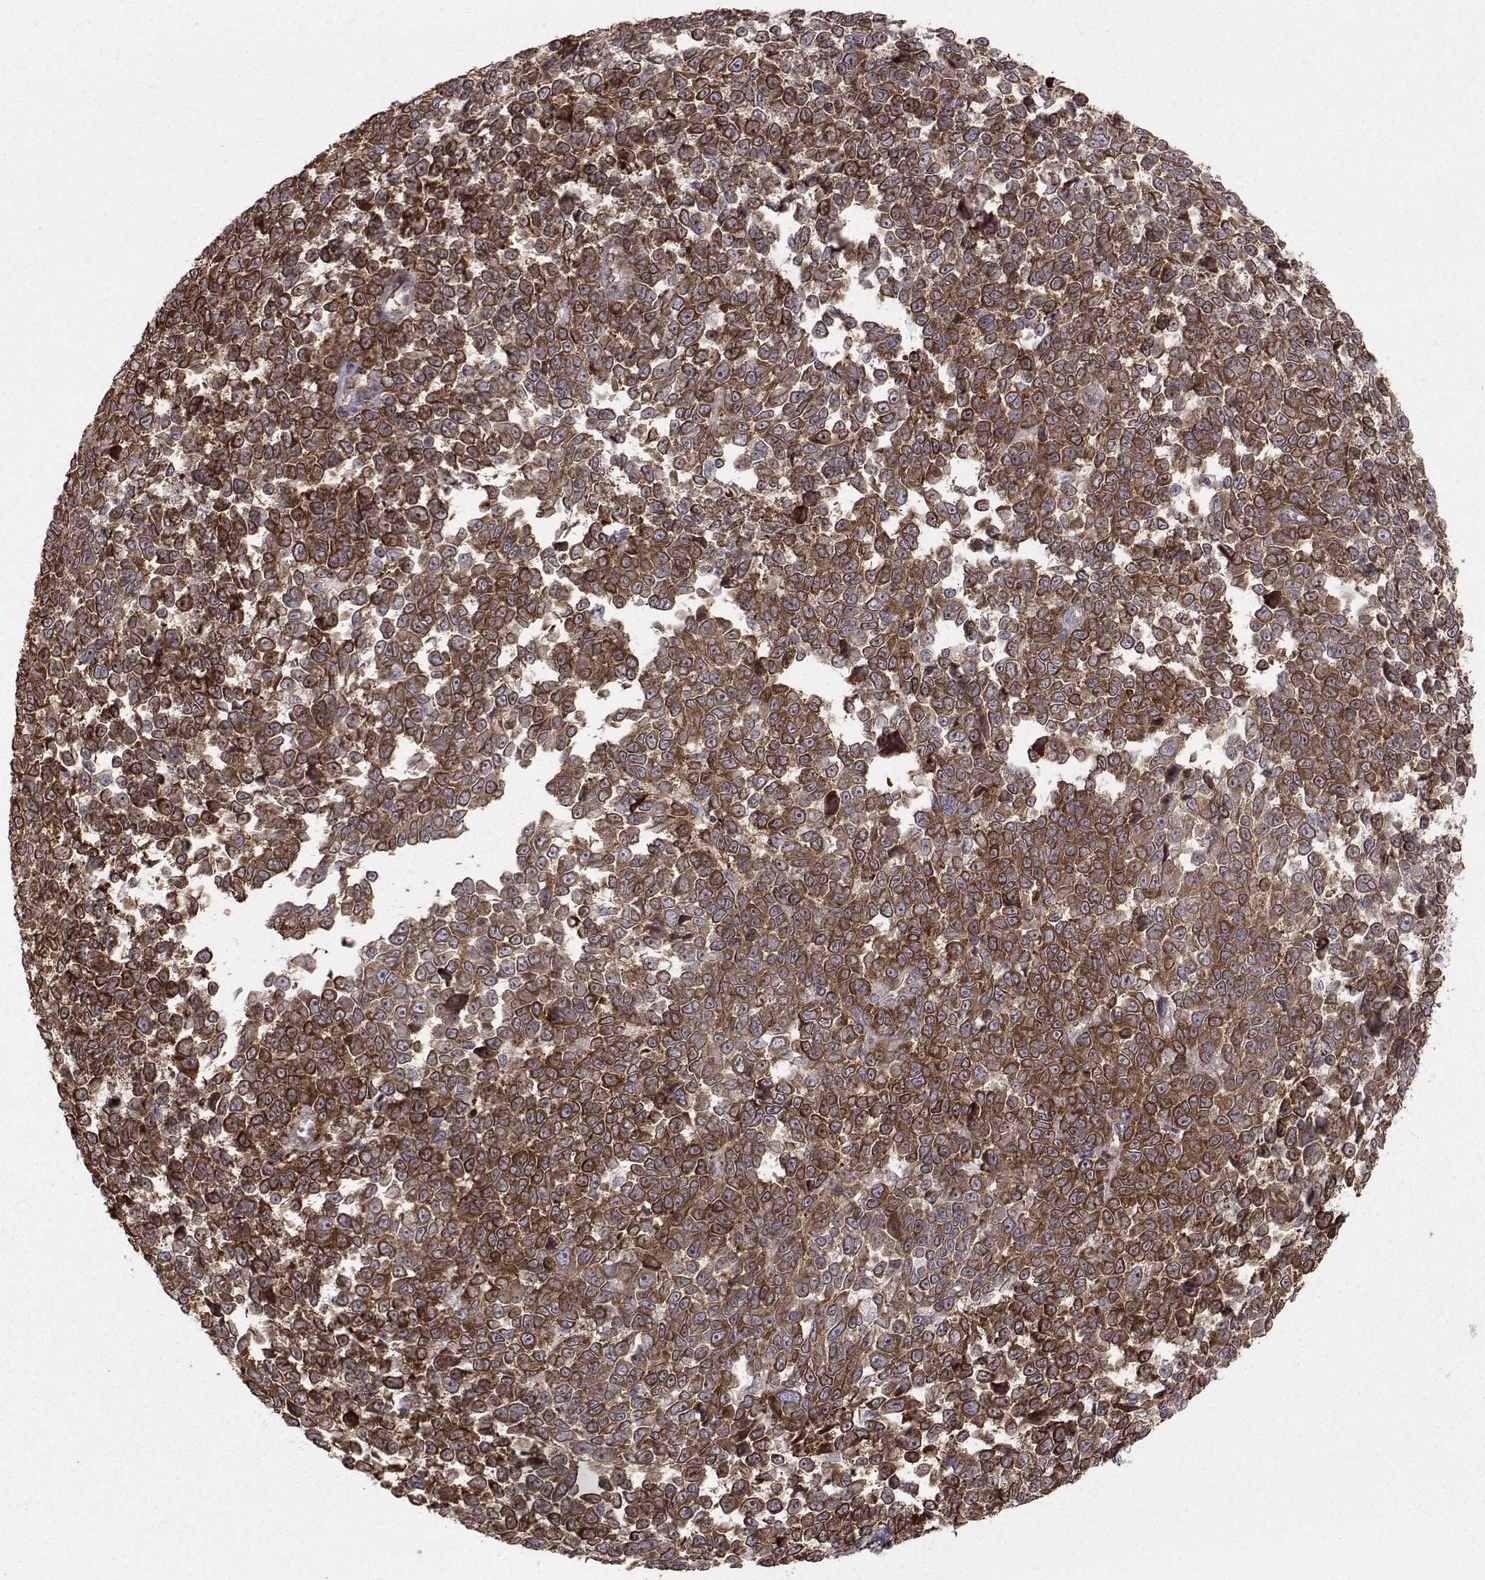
{"staining": {"intensity": "moderate", "quantity": "25%-75%", "location": "cytoplasmic/membranous"}, "tissue": "melanoma", "cell_type": "Tumor cells", "image_type": "cancer", "snomed": [{"axis": "morphology", "description": "Malignant melanoma, NOS"}, {"axis": "topography", "description": "Skin"}], "caption": "About 25%-75% of tumor cells in melanoma show moderate cytoplasmic/membranous protein expression as visualized by brown immunohistochemical staining.", "gene": "HSP90AB1", "patient": {"sex": "female", "age": 95}}